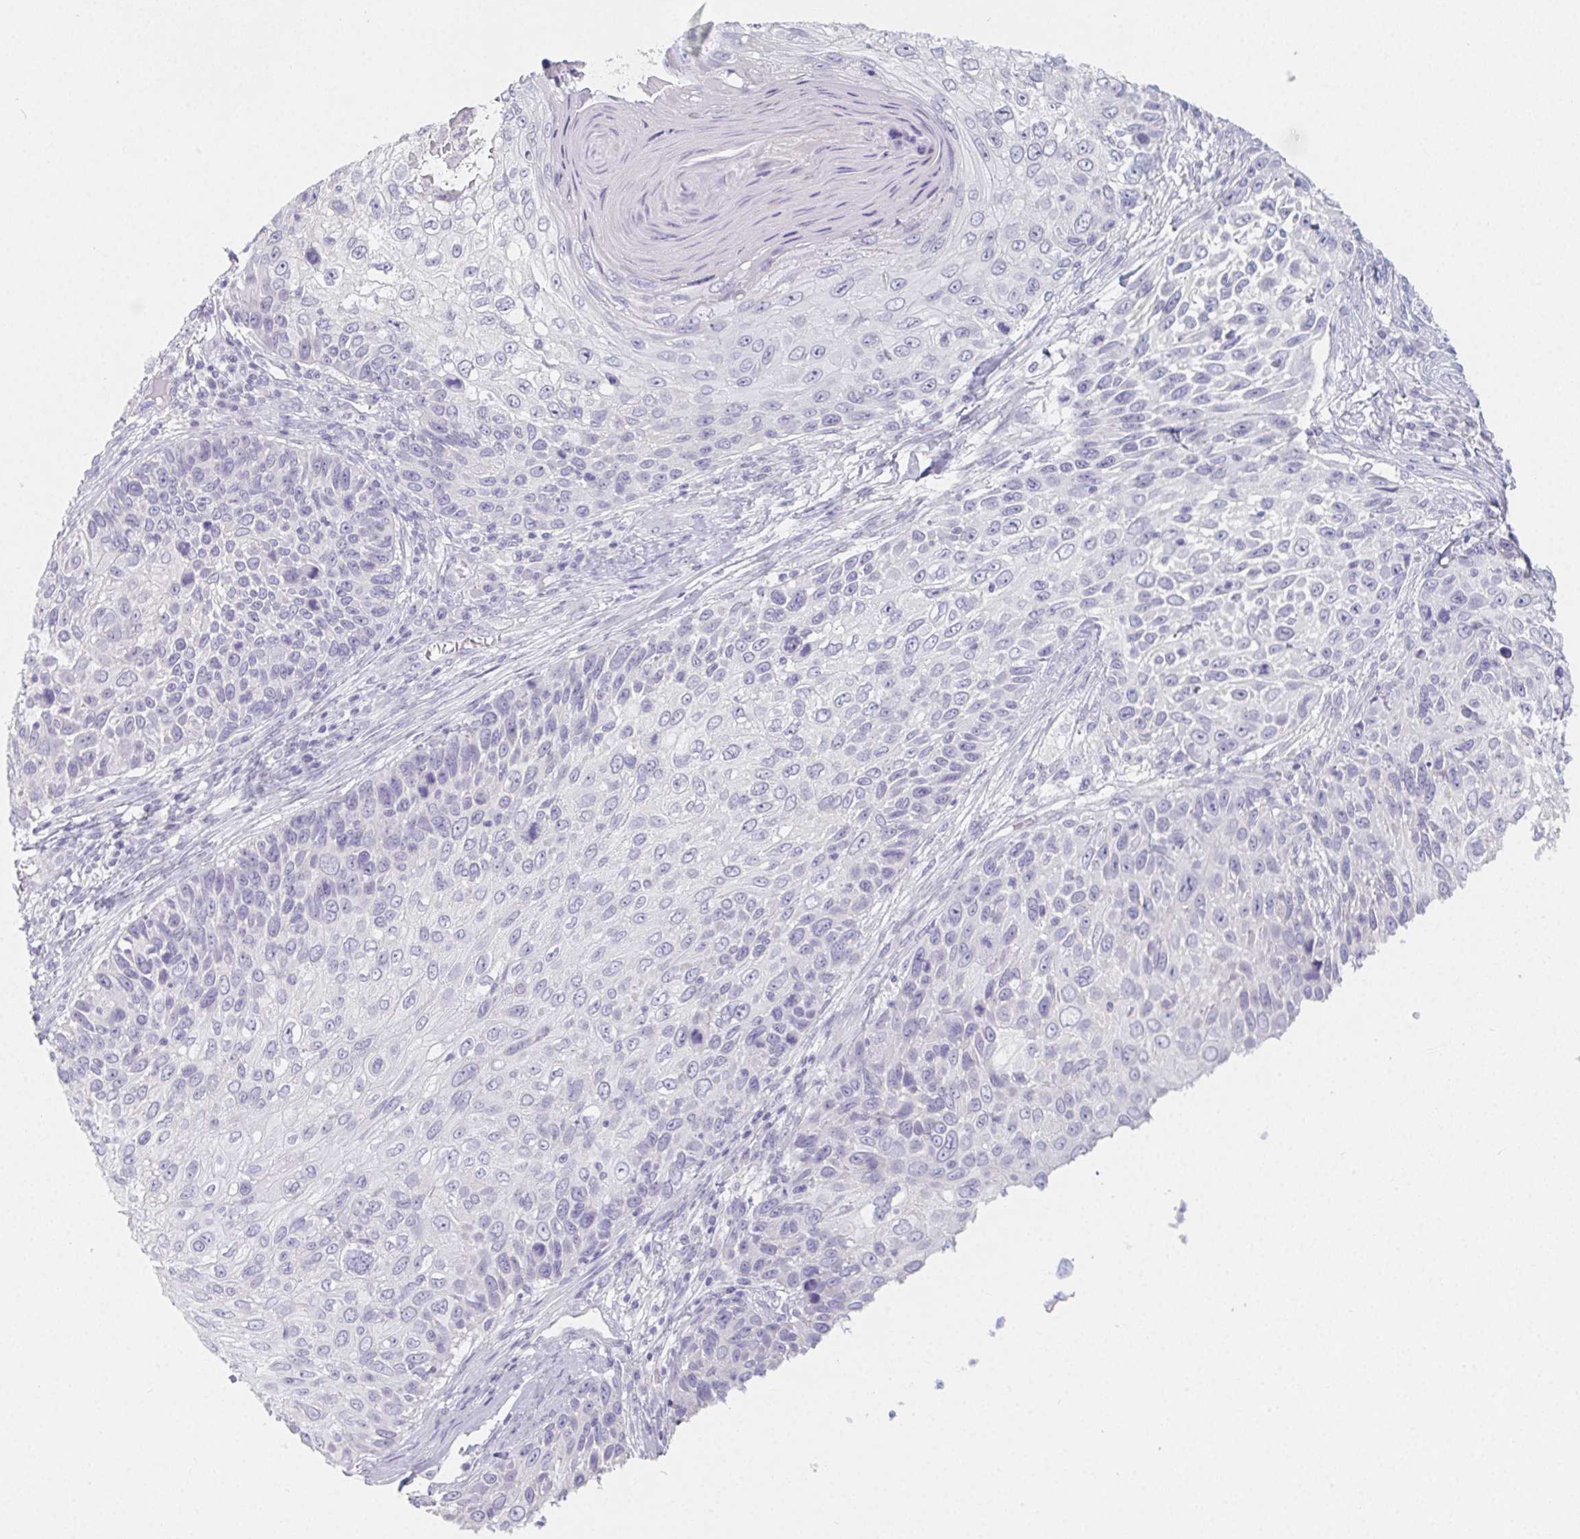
{"staining": {"intensity": "negative", "quantity": "none", "location": "none"}, "tissue": "skin cancer", "cell_type": "Tumor cells", "image_type": "cancer", "snomed": [{"axis": "morphology", "description": "Squamous cell carcinoma, NOS"}, {"axis": "topography", "description": "Skin"}], "caption": "A micrograph of human skin cancer is negative for staining in tumor cells. Brightfield microscopy of immunohistochemistry stained with DAB (brown) and hematoxylin (blue), captured at high magnification.", "gene": "GLIPR1L1", "patient": {"sex": "male", "age": 92}}